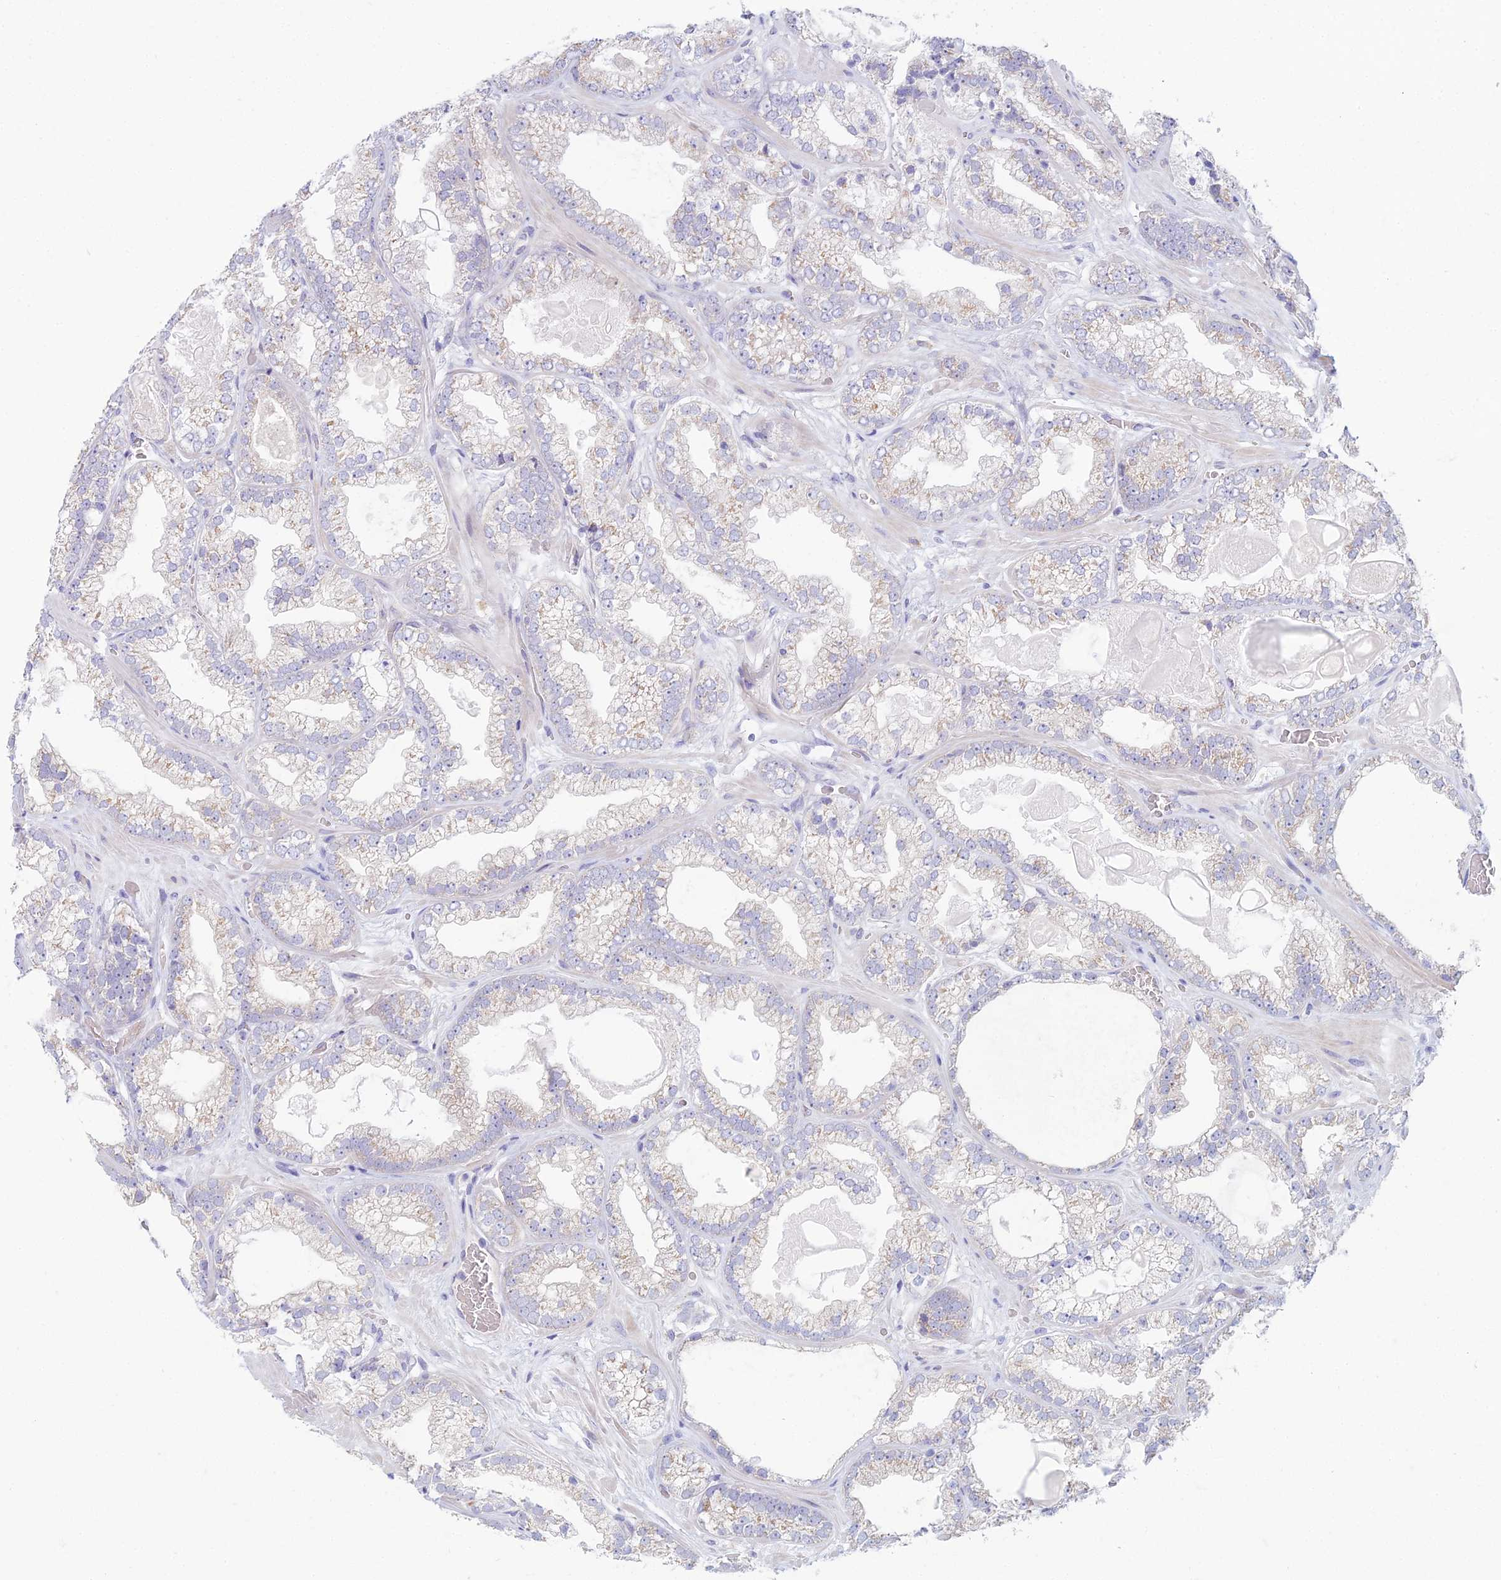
{"staining": {"intensity": "weak", "quantity": "25%-75%", "location": "cytoplasmic/membranous"}, "tissue": "prostate cancer", "cell_type": "Tumor cells", "image_type": "cancer", "snomed": [{"axis": "morphology", "description": "Adenocarcinoma, Low grade"}, {"axis": "topography", "description": "Prostate"}], "caption": "Protein positivity by IHC shows weak cytoplasmic/membranous staining in about 25%-75% of tumor cells in low-grade adenocarcinoma (prostate).", "gene": "ZNF564", "patient": {"sex": "male", "age": 57}}